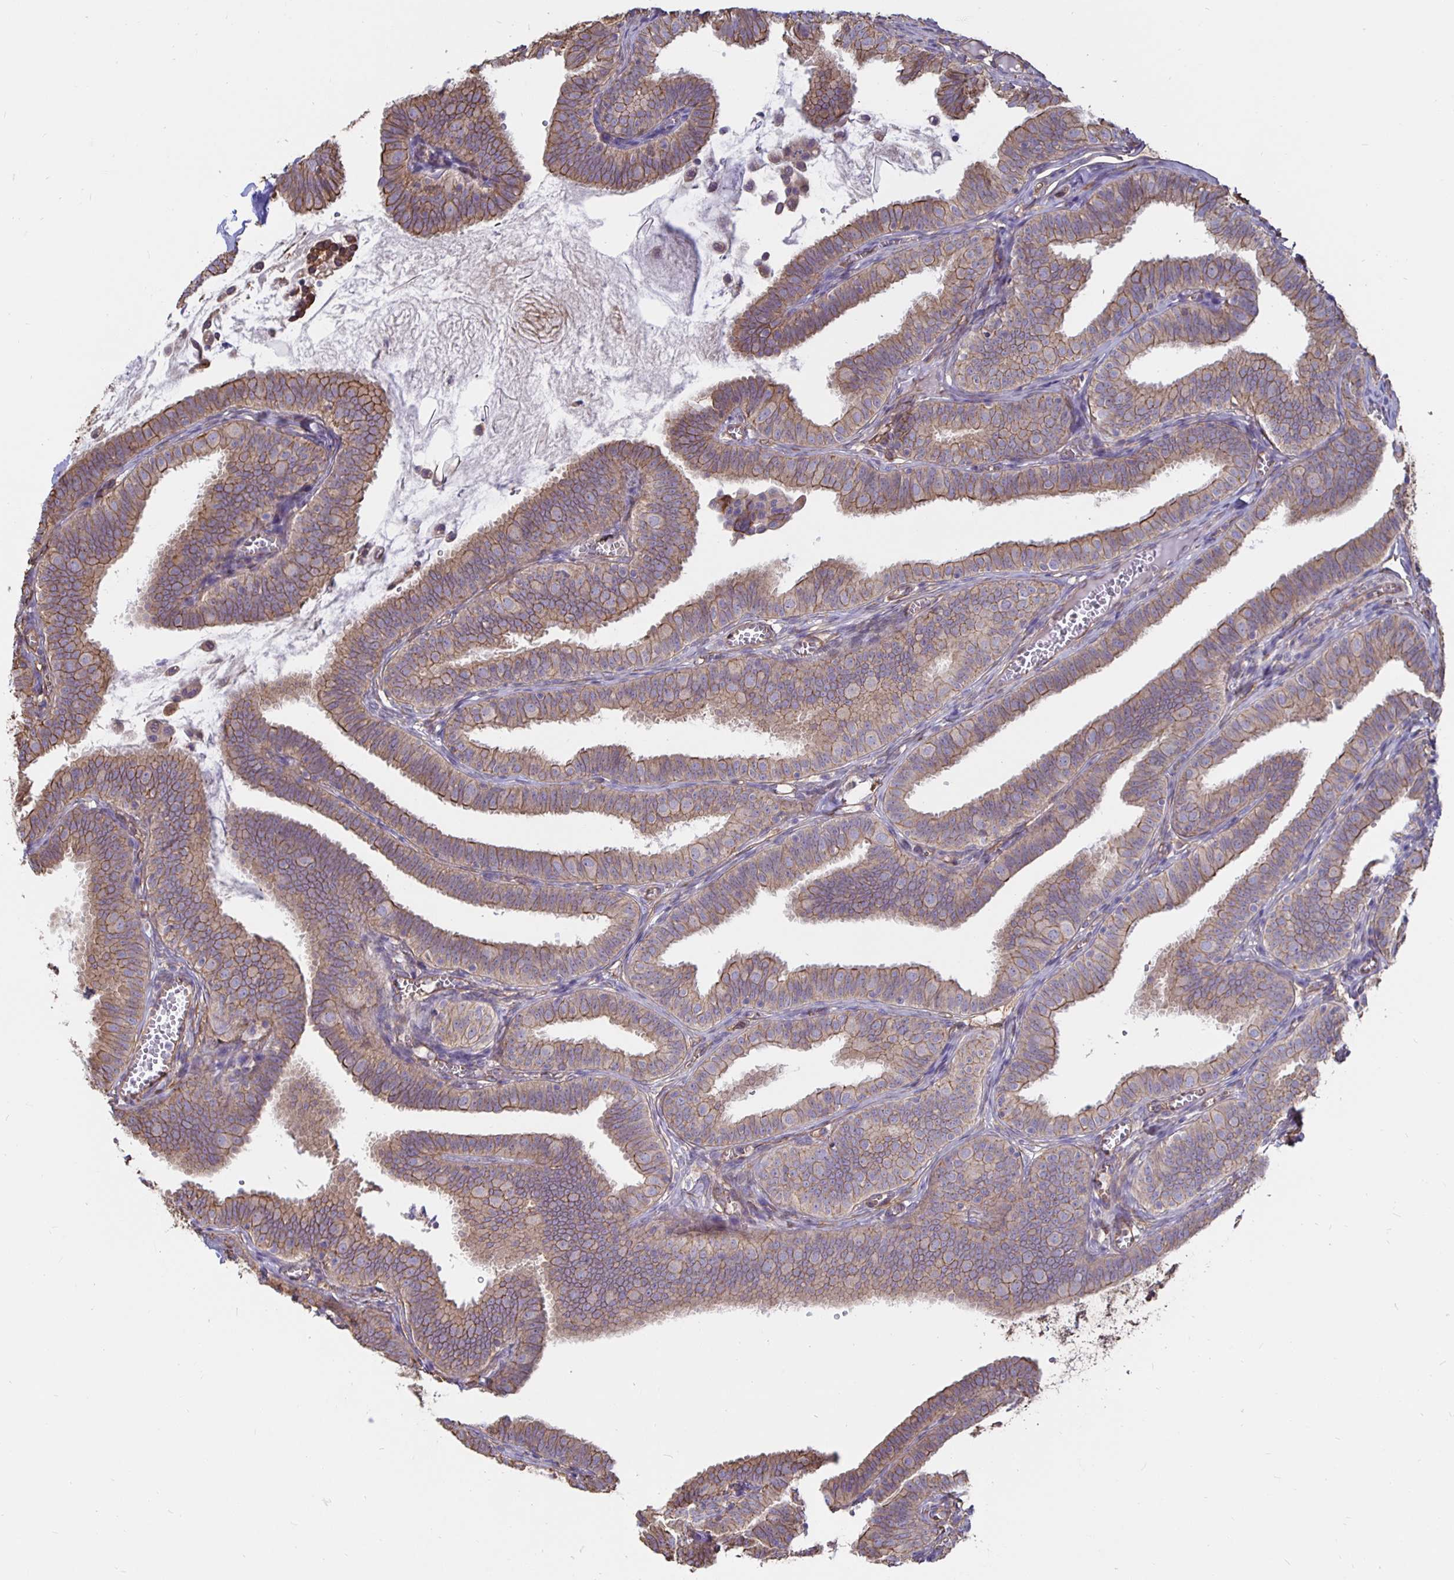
{"staining": {"intensity": "moderate", "quantity": ">75%", "location": "cytoplasmic/membranous"}, "tissue": "fallopian tube", "cell_type": "Glandular cells", "image_type": "normal", "snomed": [{"axis": "morphology", "description": "Normal tissue, NOS"}, {"axis": "topography", "description": "Fallopian tube"}], "caption": "Glandular cells demonstrate medium levels of moderate cytoplasmic/membranous positivity in about >75% of cells in unremarkable human fallopian tube.", "gene": "ARHGEF39", "patient": {"sex": "female", "age": 25}}